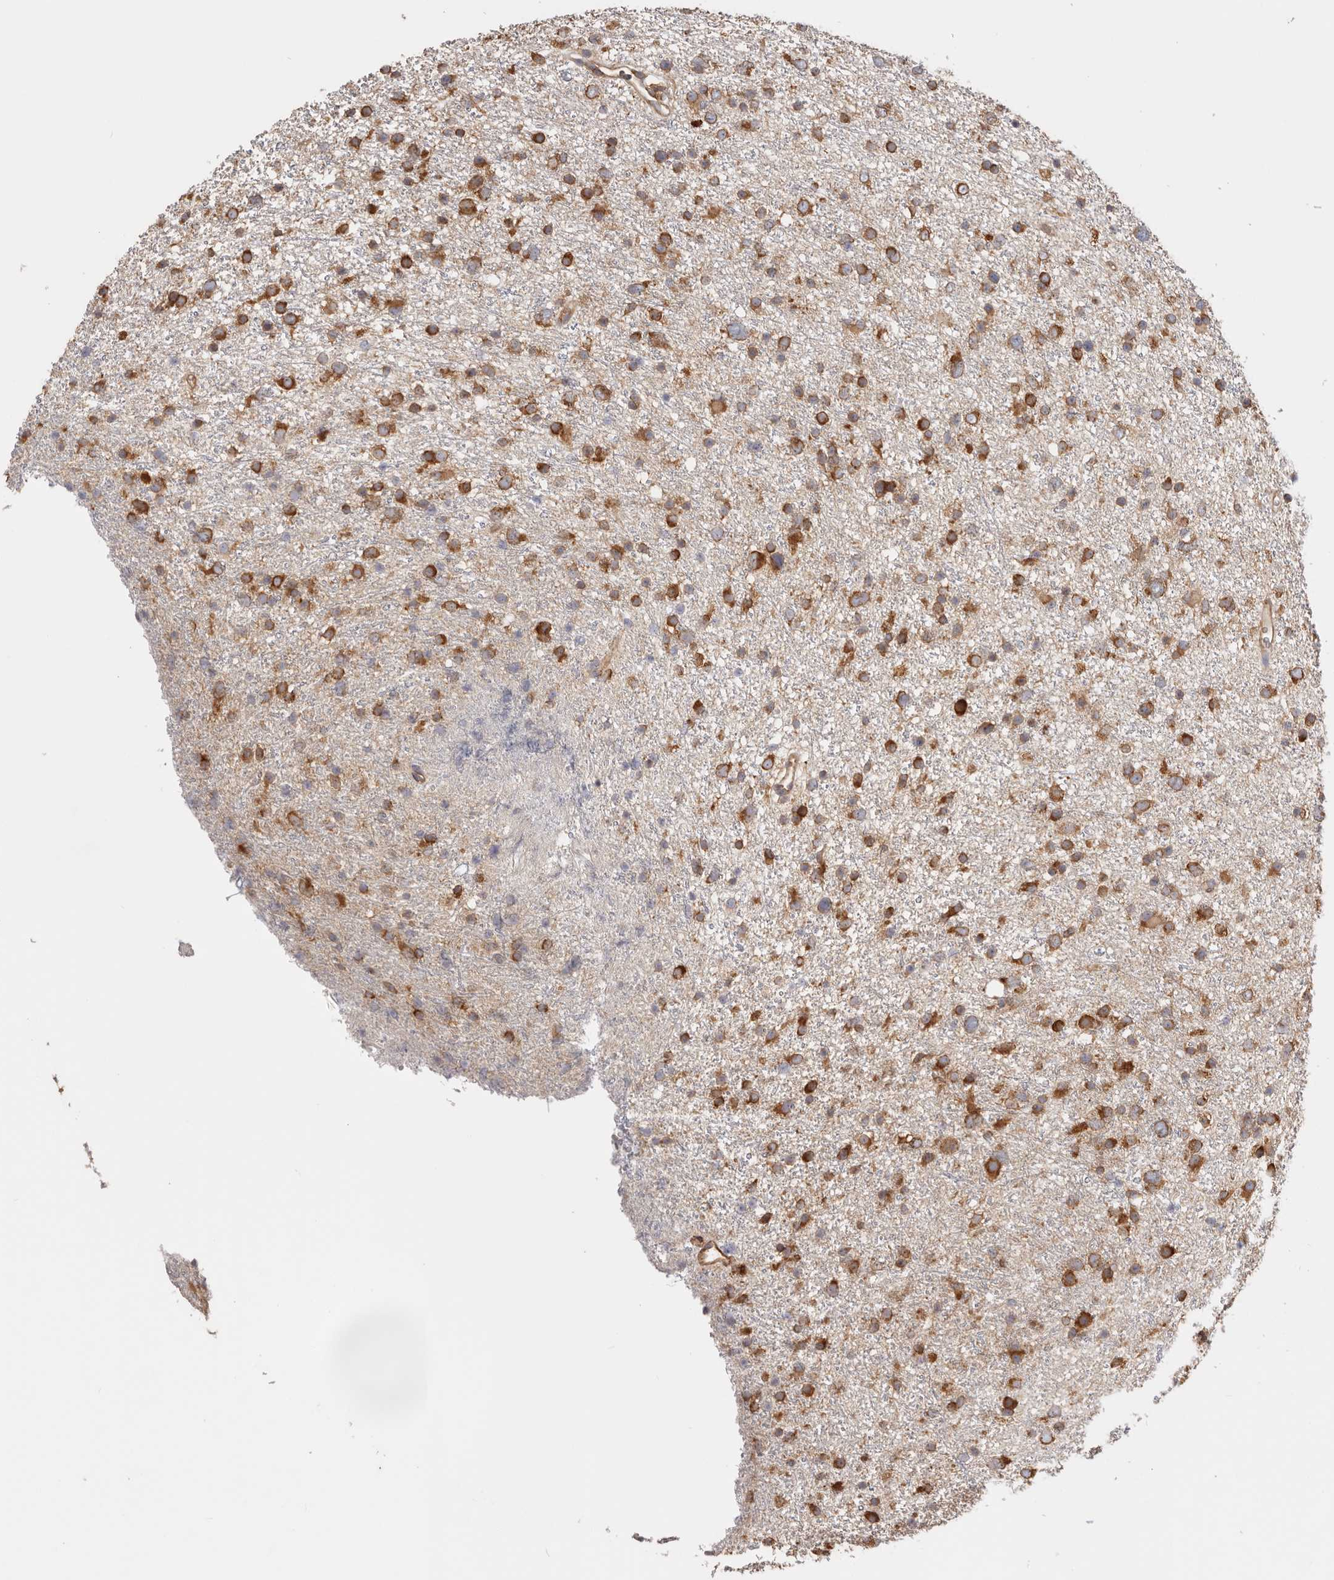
{"staining": {"intensity": "strong", "quantity": ">75%", "location": "cytoplasmic/membranous"}, "tissue": "glioma", "cell_type": "Tumor cells", "image_type": "cancer", "snomed": [{"axis": "morphology", "description": "Glioma, malignant, Low grade"}, {"axis": "topography", "description": "Cerebral cortex"}], "caption": "Malignant low-grade glioma stained with DAB (3,3'-diaminobenzidine) immunohistochemistry displays high levels of strong cytoplasmic/membranous positivity in approximately >75% of tumor cells. (Stains: DAB (3,3'-diaminobenzidine) in brown, nuclei in blue, Microscopy: brightfield microscopy at high magnification).", "gene": "EPRS1", "patient": {"sex": "female", "age": 39}}